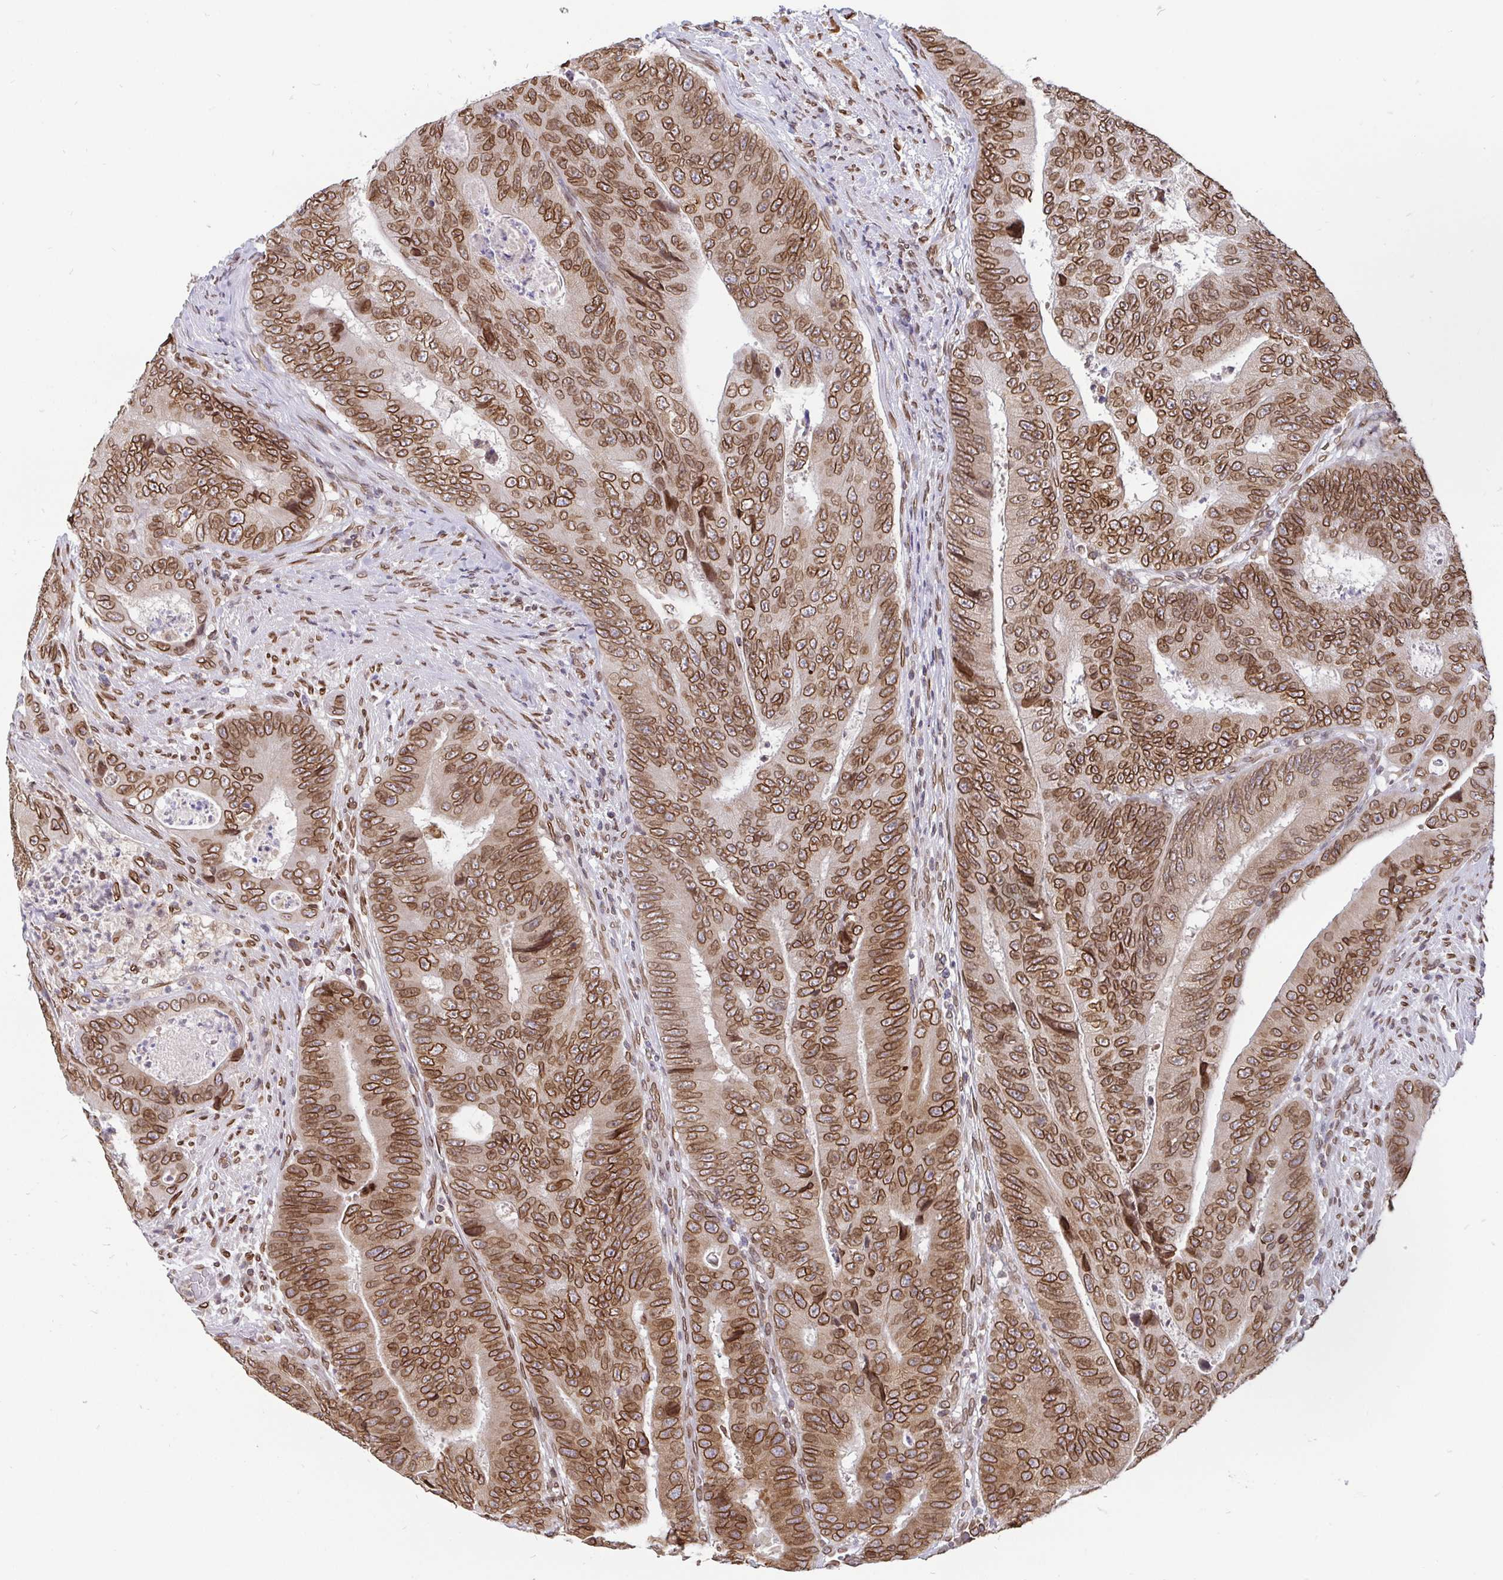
{"staining": {"intensity": "moderate", "quantity": ">75%", "location": "cytoplasmic/membranous,nuclear"}, "tissue": "colorectal cancer", "cell_type": "Tumor cells", "image_type": "cancer", "snomed": [{"axis": "morphology", "description": "Adenocarcinoma, NOS"}, {"axis": "topography", "description": "Colon"}], "caption": "Protein staining by immunohistochemistry (IHC) demonstrates moderate cytoplasmic/membranous and nuclear staining in approximately >75% of tumor cells in colorectal cancer.", "gene": "EMD", "patient": {"sex": "female", "age": 48}}